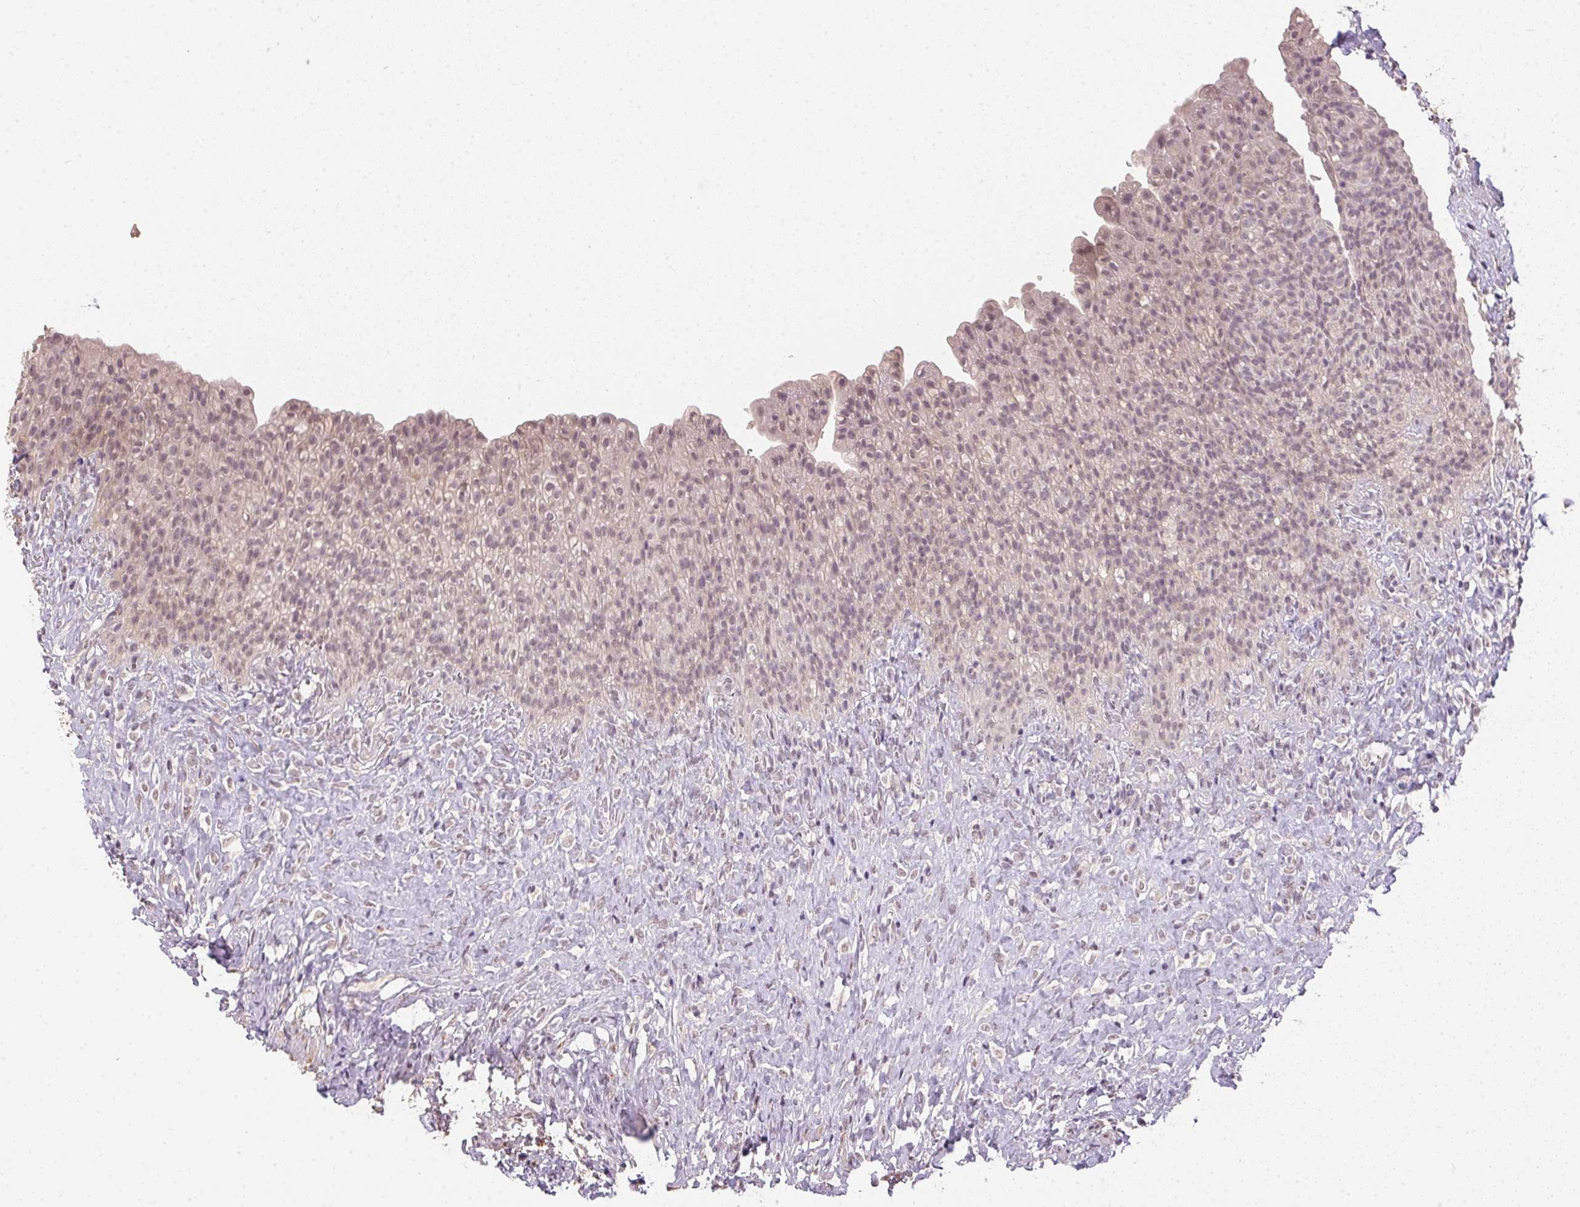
{"staining": {"intensity": "negative", "quantity": "none", "location": "none"}, "tissue": "urinary bladder", "cell_type": "Urothelial cells", "image_type": "normal", "snomed": [{"axis": "morphology", "description": "Normal tissue, NOS"}, {"axis": "topography", "description": "Urinary bladder"}, {"axis": "topography", "description": "Prostate"}], "caption": "There is no significant expression in urothelial cells of urinary bladder. (DAB immunohistochemistry (IHC) with hematoxylin counter stain).", "gene": "PPP4R4", "patient": {"sex": "male", "age": 76}}